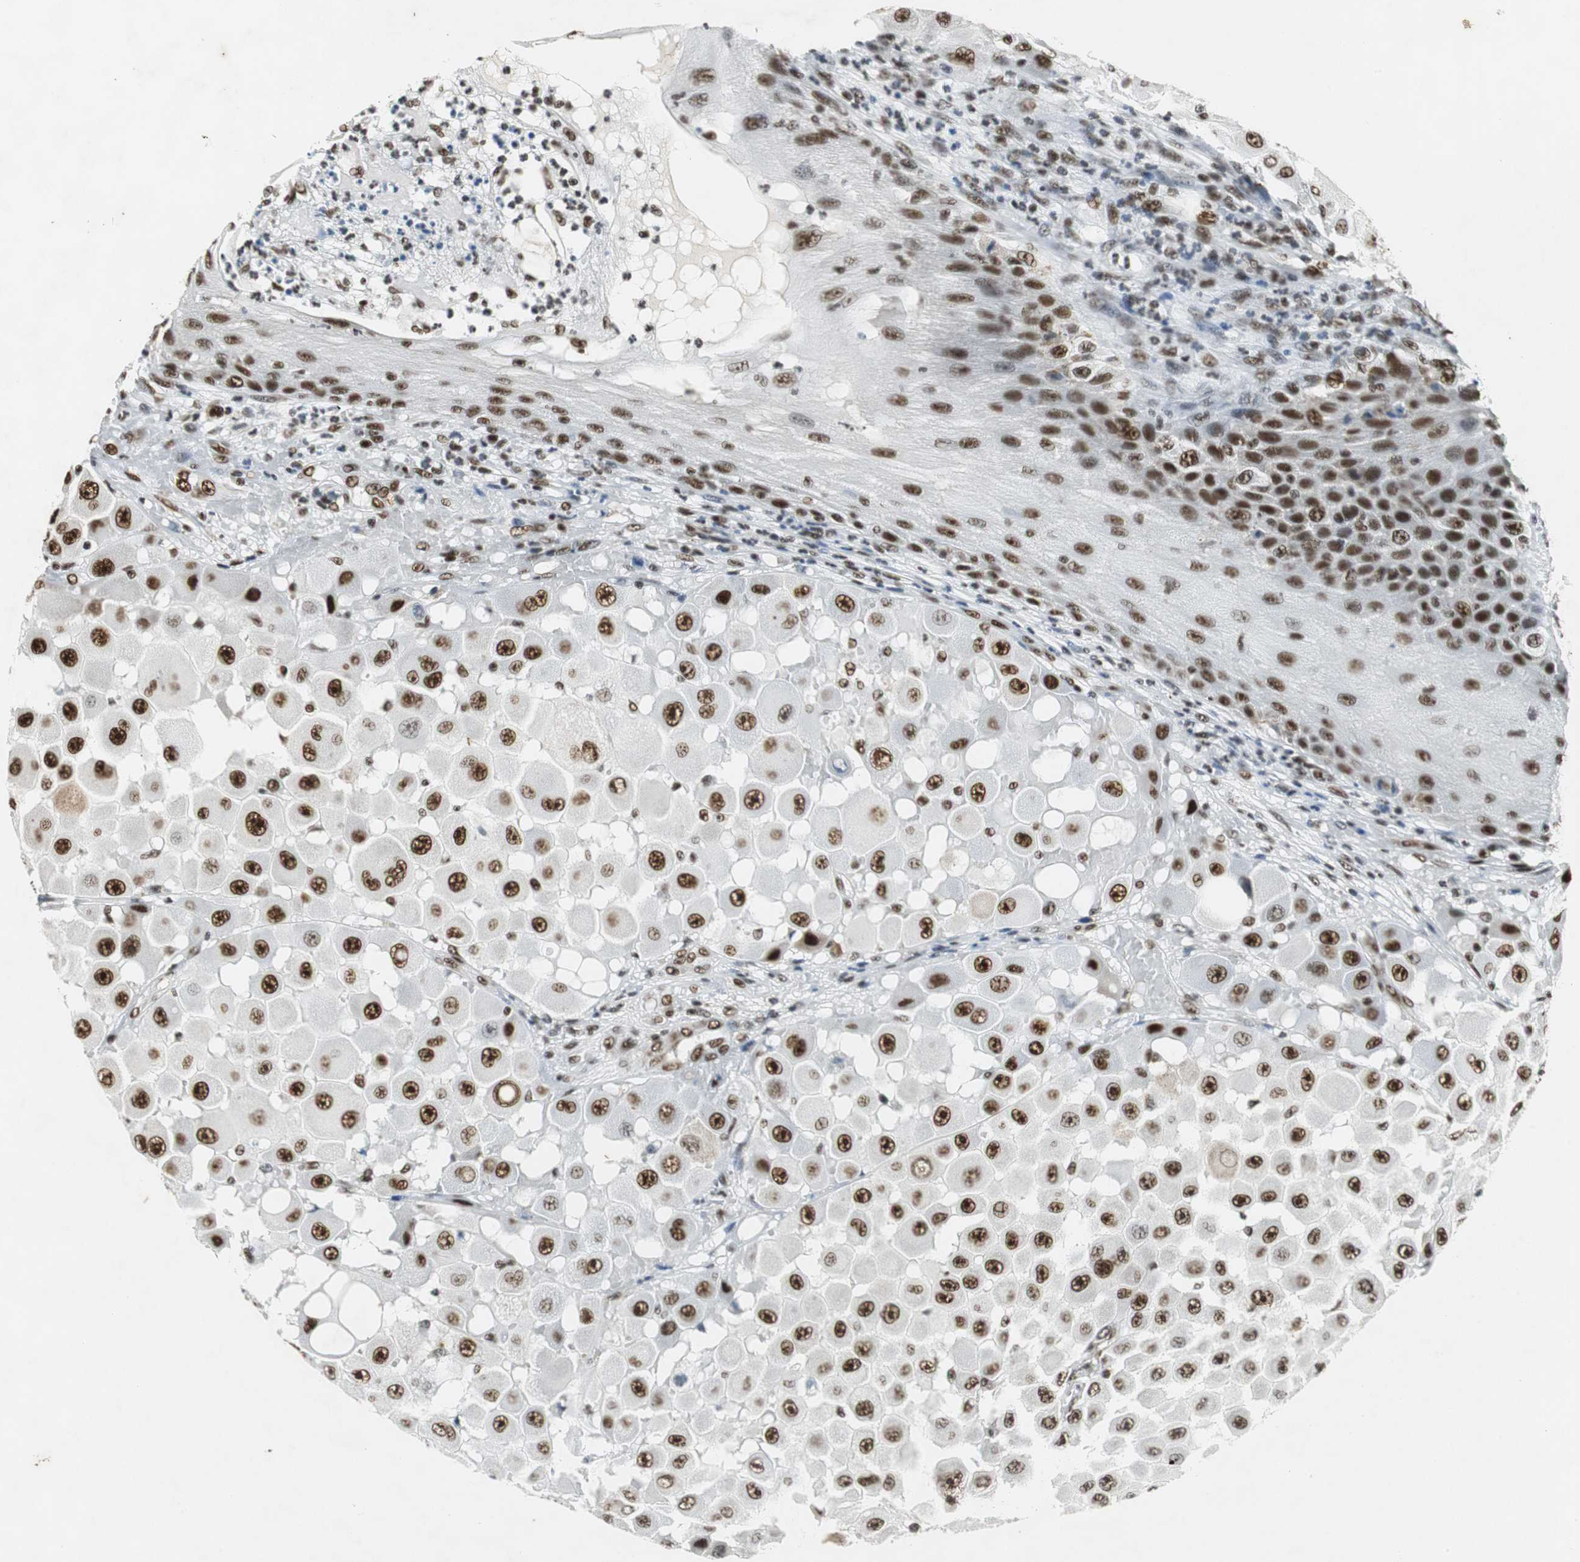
{"staining": {"intensity": "strong", "quantity": ">75%", "location": "nuclear"}, "tissue": "melanoma", "cell_type": "Tumor cells", "image_type": "cancer", "snomed": [{"axis": "morphology", "description": "Malignant melanoma, NOS"}, {"axis": "topography", "description": "Skin"}], "caption": "High-magnification brightfield microscopy of melanoma stained with DAB (brown) and counterstained with hematoxylin (blue). tumor cells exhibit strong nuclear positivity is appreciated in approximately>75% of cells.", "gene": "PRKDC", "patient": {"sex": "female", "age": 81}}